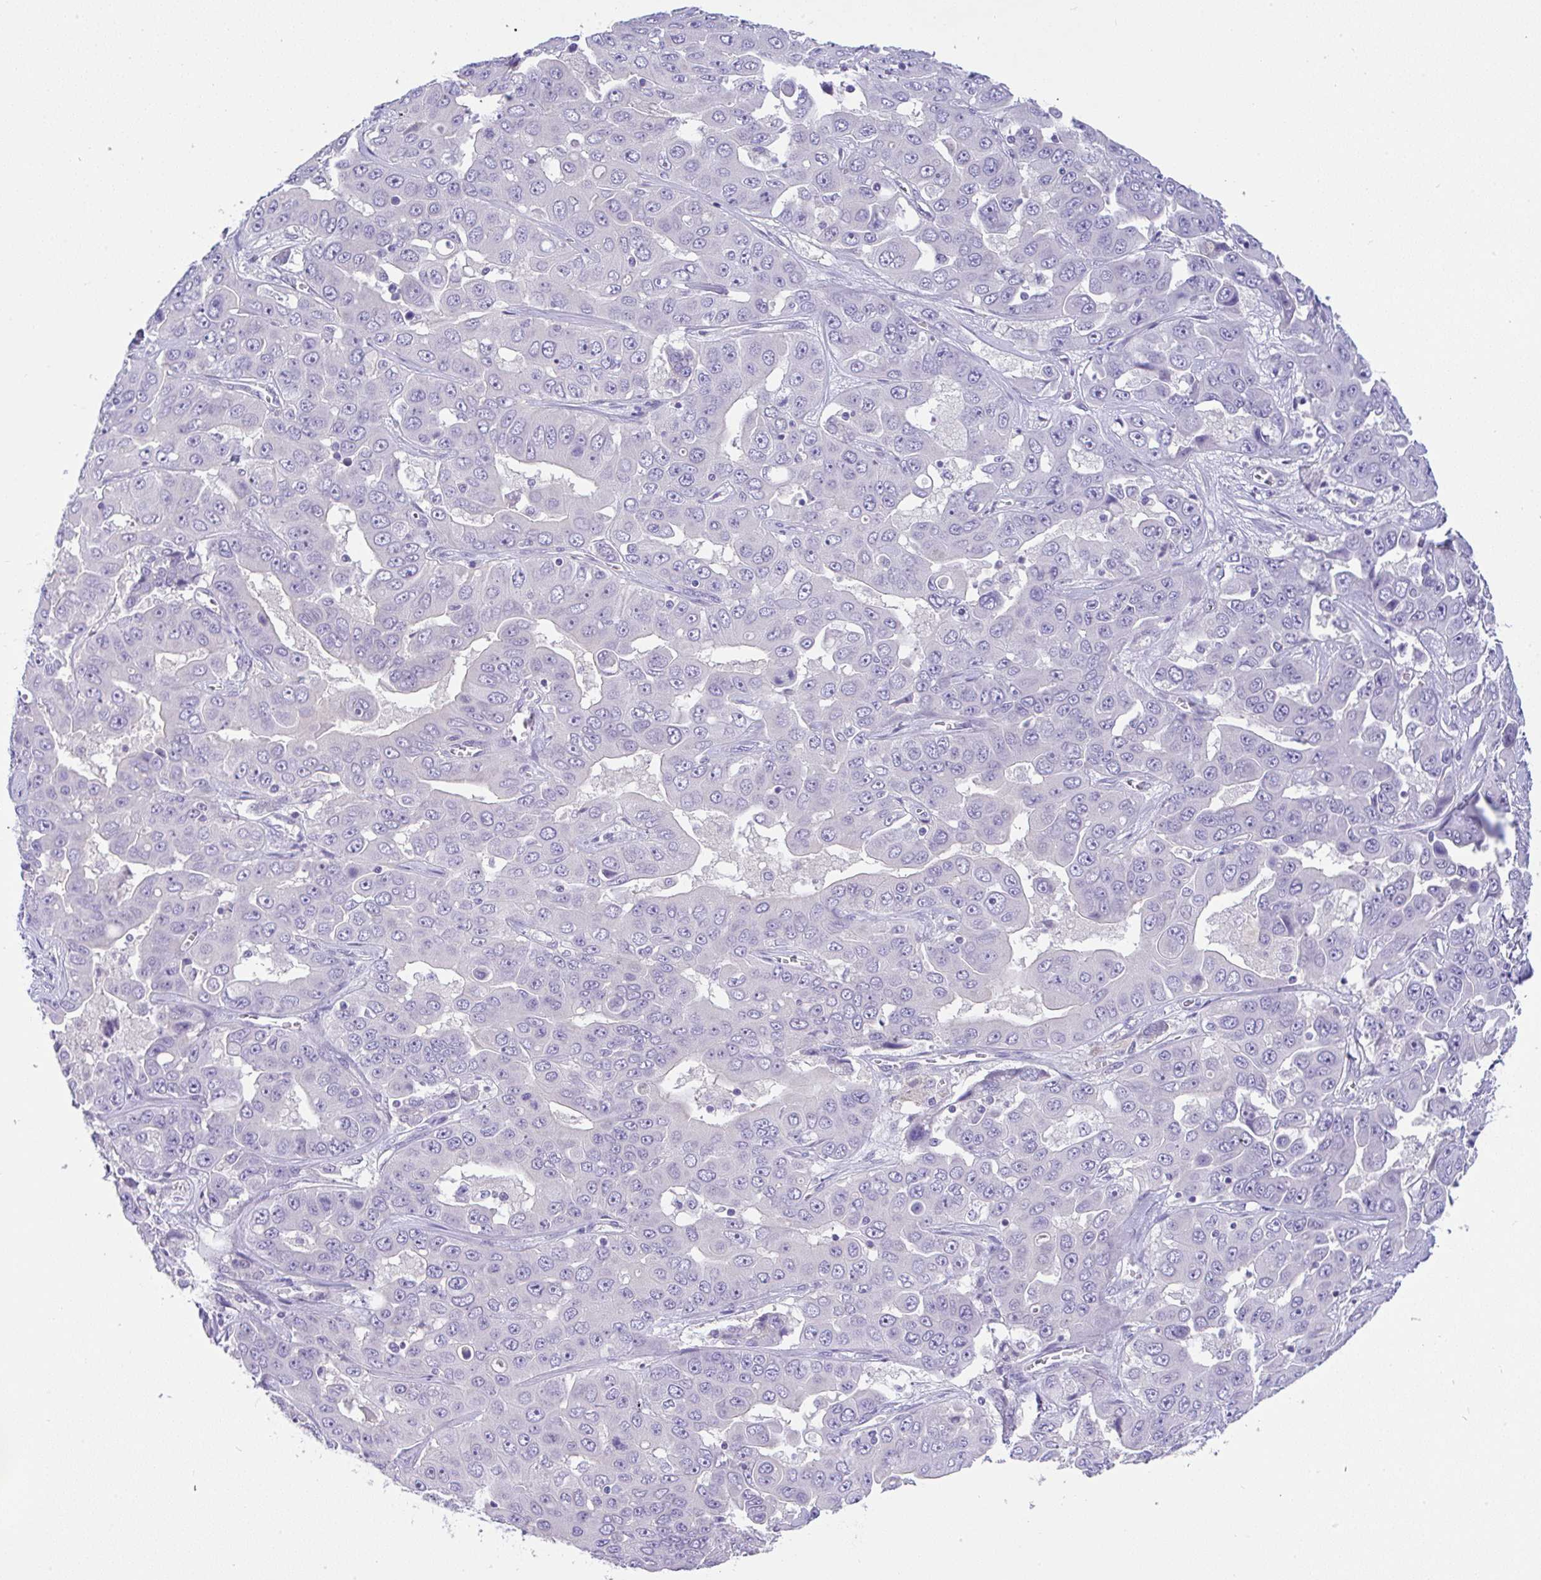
{"staining": {"intensity": "negative", "quantity": "none", "location": "none"}, "tissue": "liver cancer", "cell_type": "Tumor cells", "image_type": "cancer", "snomed": [{"axis": "morphology", "description": "Cholangiocarcinoma"}, {"axis": "topography", "description": "Liver"}], "caption": "Protein analysis of liver cancer (cholangiocarcinoma) exhibits no significant expression in tumor cells. The staining was performed using DAB to visualize the protein expression in brown, while the nuclei were stained in blue with hematoxylin (Magnification: 20x).", "gene": "SERPINE3", "patient": {"sex": "female", "age": 52}}